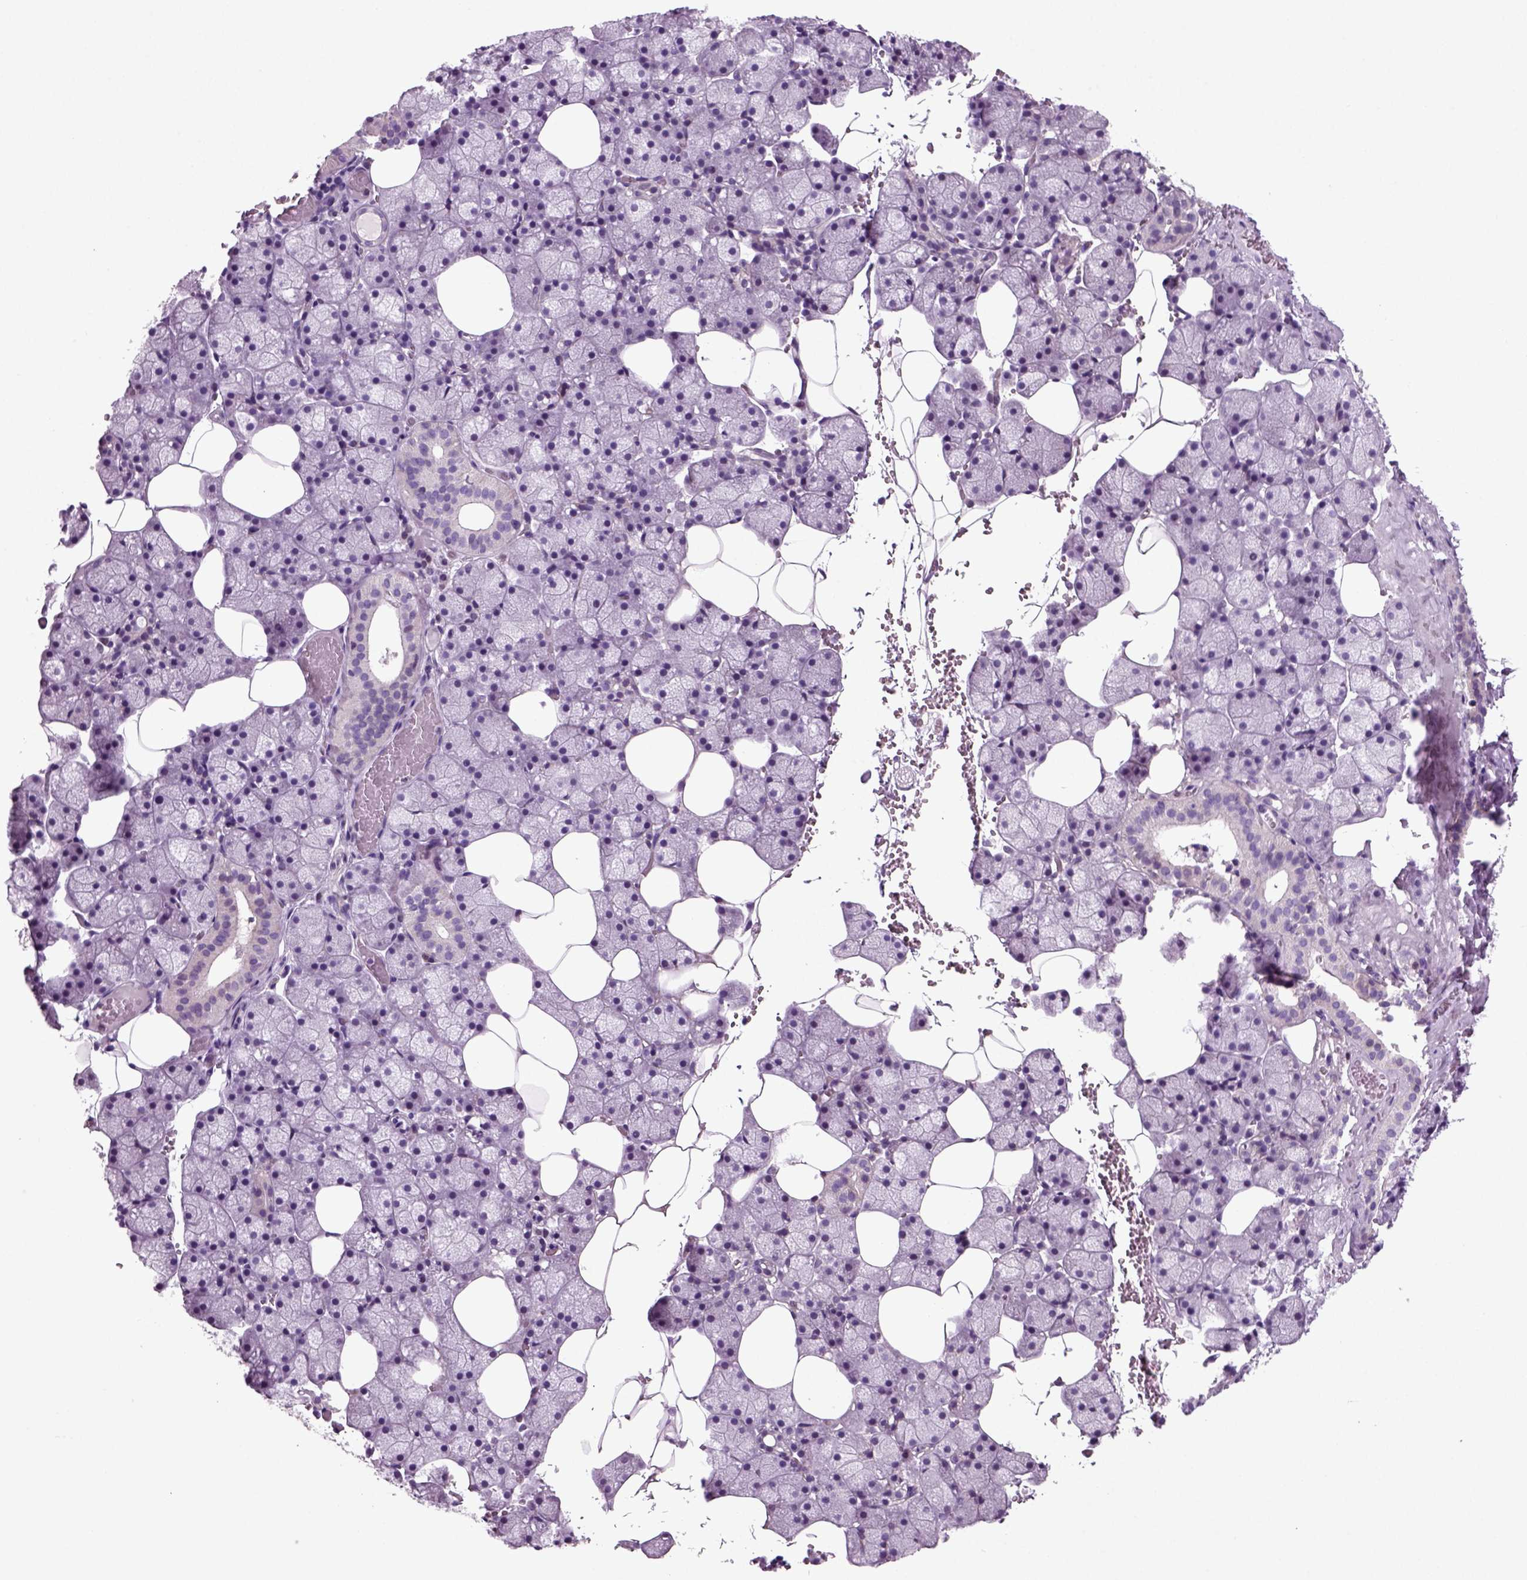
{"staining": {"intensity": "negative", "quantity": "none", "location": "none"}, "tissue": "salivary gland", "cell_type": "Glandular cells", "image_type": "normal", "snomed": [{"axis": "morphology", "description": "Normal tissue, NOS"}, {"axis": "topography", "description": "Salivary gland"}], "caption": "Micrograph shows no protein positivity in glandular cells of unremarkable salivary gland. (Stains: DAB IHC with hematoxylin counter stain, Microscopy: brightfield microscopy at high magnification).", "gene": "ARID3A", "patient": {"sex": "male", "age": 38}}